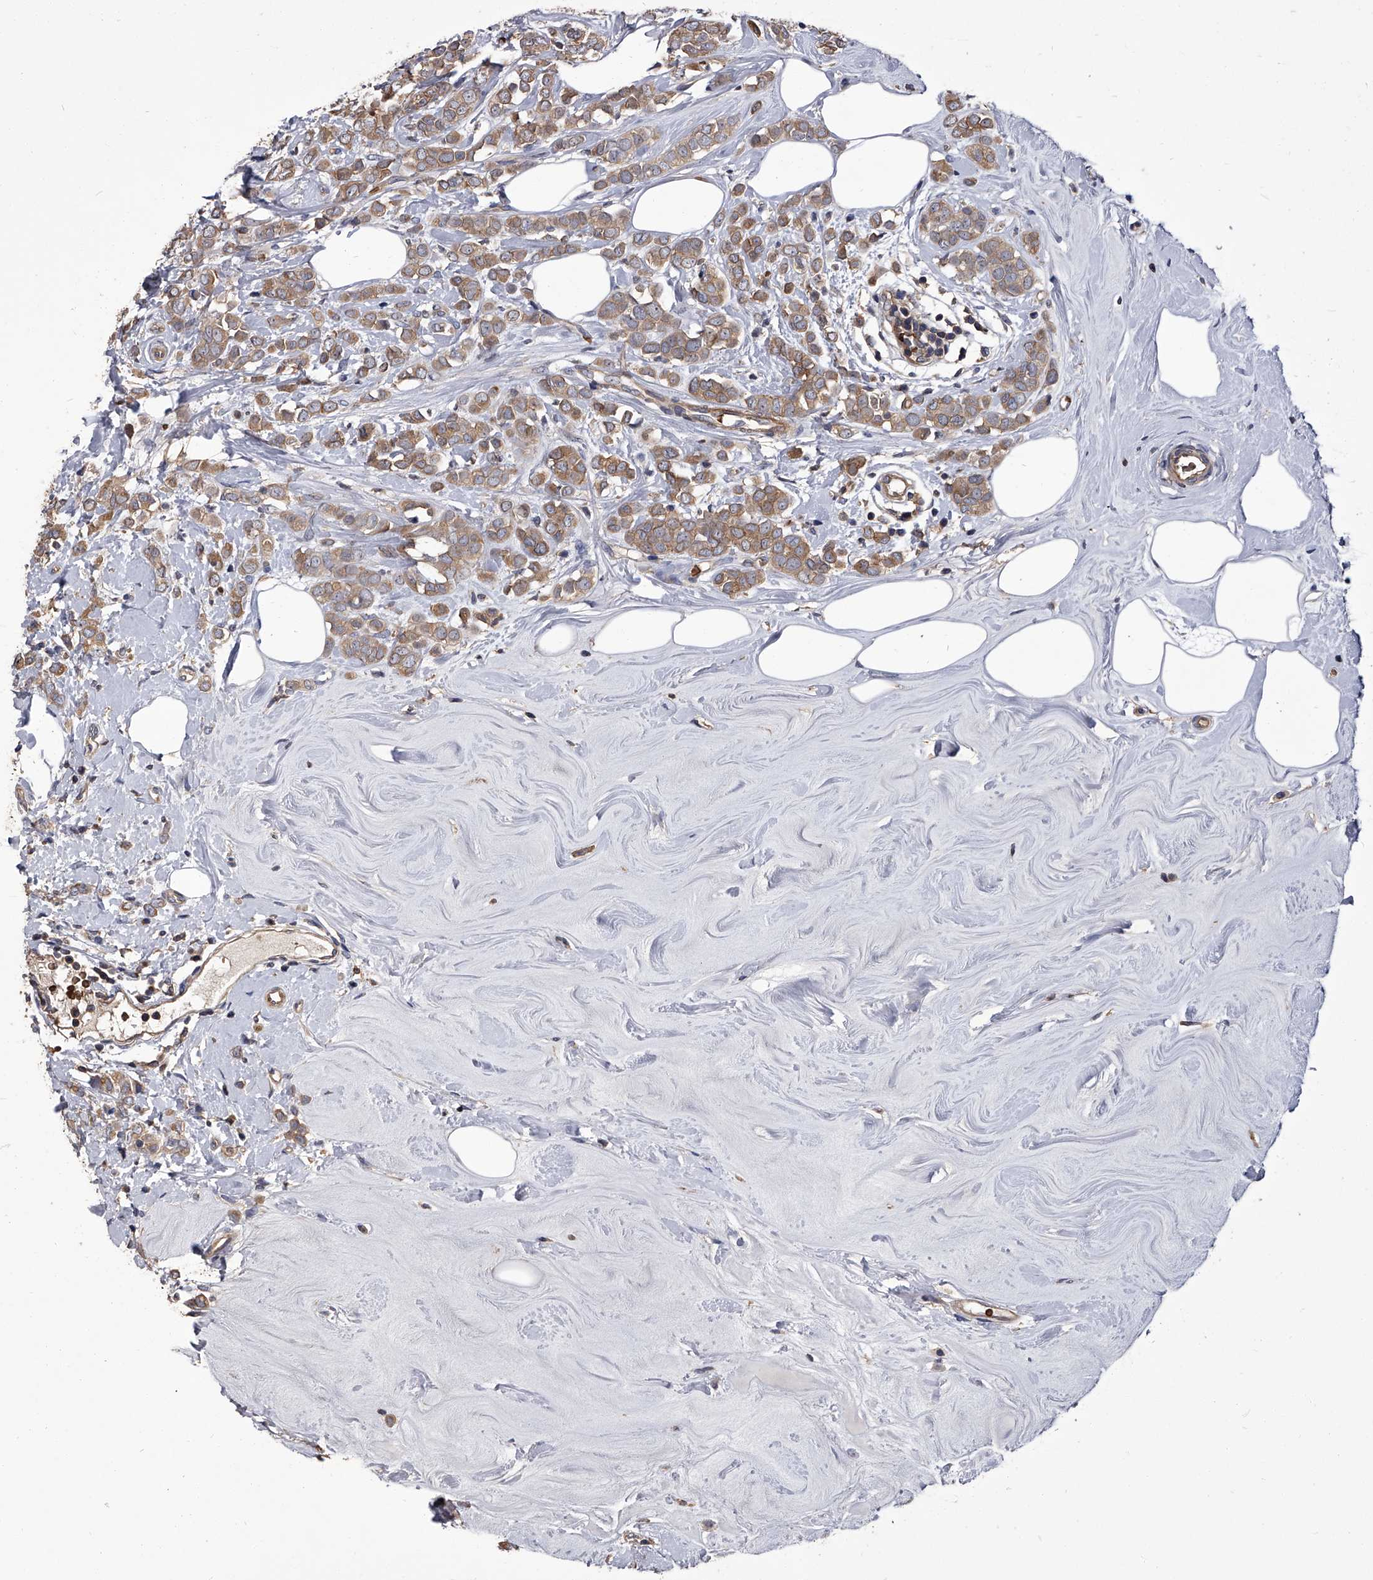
{"staining": {"intensity": "moderate", "quantity": ">75%", "location": "cytoplasmic/membranous"}, "tissue": "breast cancer", "cell_type": "Tumor cells", "image_type": "cancer", "snomed": [{"axis": "morphology", "description": "Lobular carcinoma"}, {"axis": "topography", "description": "Breast"}], "caption": "Immunohistochemistry (IHC) photomicrograph of neoplastic tissue: human breast cancer stained using IHC exhibits medium levels of moderate protein expression localized specifically in the cytoplasmic/membranous of tumor cells, appearing as a cytoplasmic/membranous brown color.", "gene": "STK36", "patient": {"sex": "female", "age": 47}}